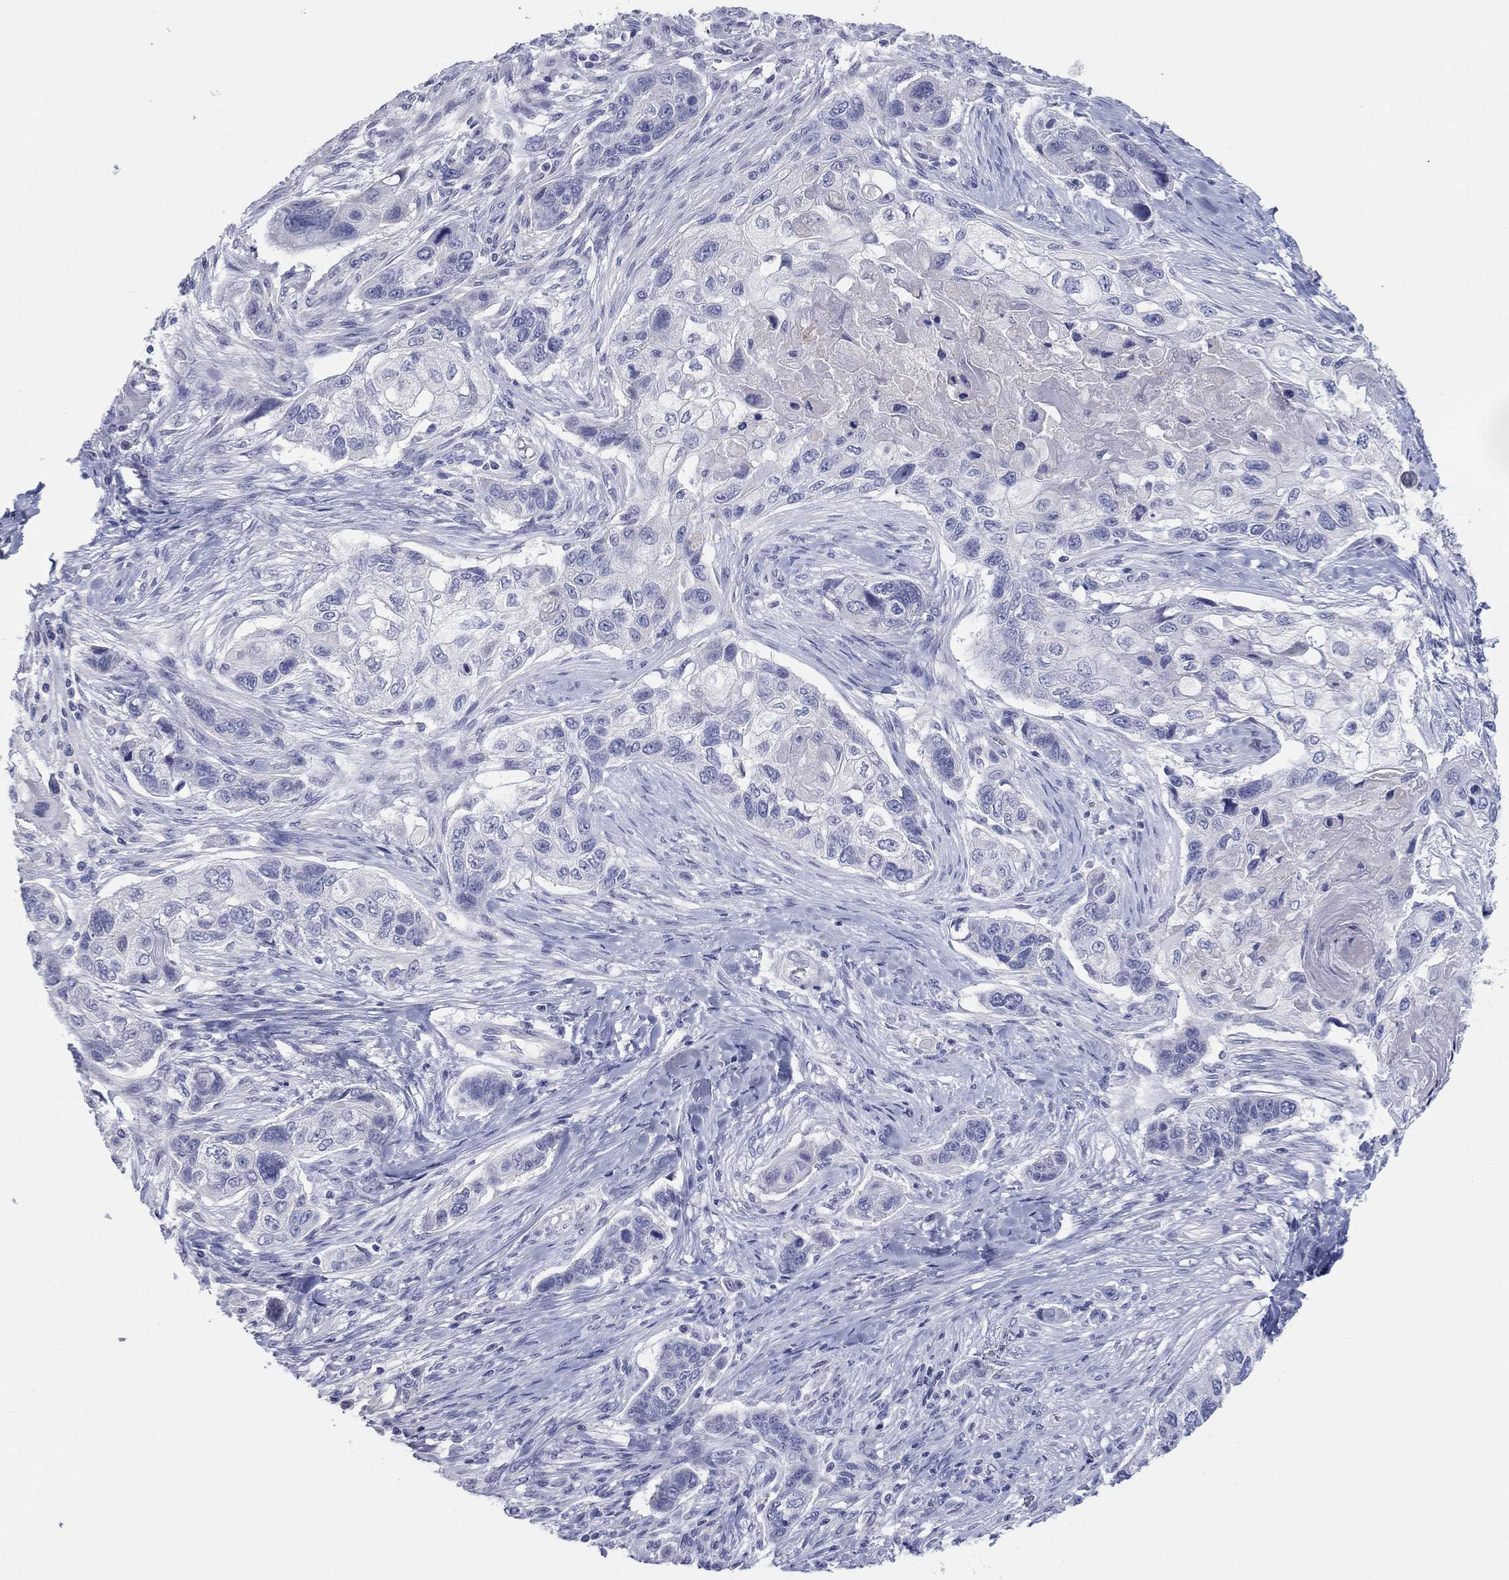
{"staining": {"intensity": "negative", "quantity": "none", "location": "none"}, "tissue": "lung cancer", "cell_type": "Tumor cells", "image_type": "cancer", "snomed": [{"axis": "morphology", "description": "Normal tissue, NOS"}, {"axis": "morphology", "description": "Squamous cell carcinoma, NOS"}, {"axis": "topography", "description": "Bronchus"}, {"axis": "topography", "description": "Lung"}], "caption": "An immunohistochemistry photomicrograph of lung cancer (squamous cell carcinoma) is shown. There is no staining in tumor cells of lung cancer (squamous cell carcinoma).", "gene": "LRRC4C", "patient": {"sex": "male", "age": 69}}